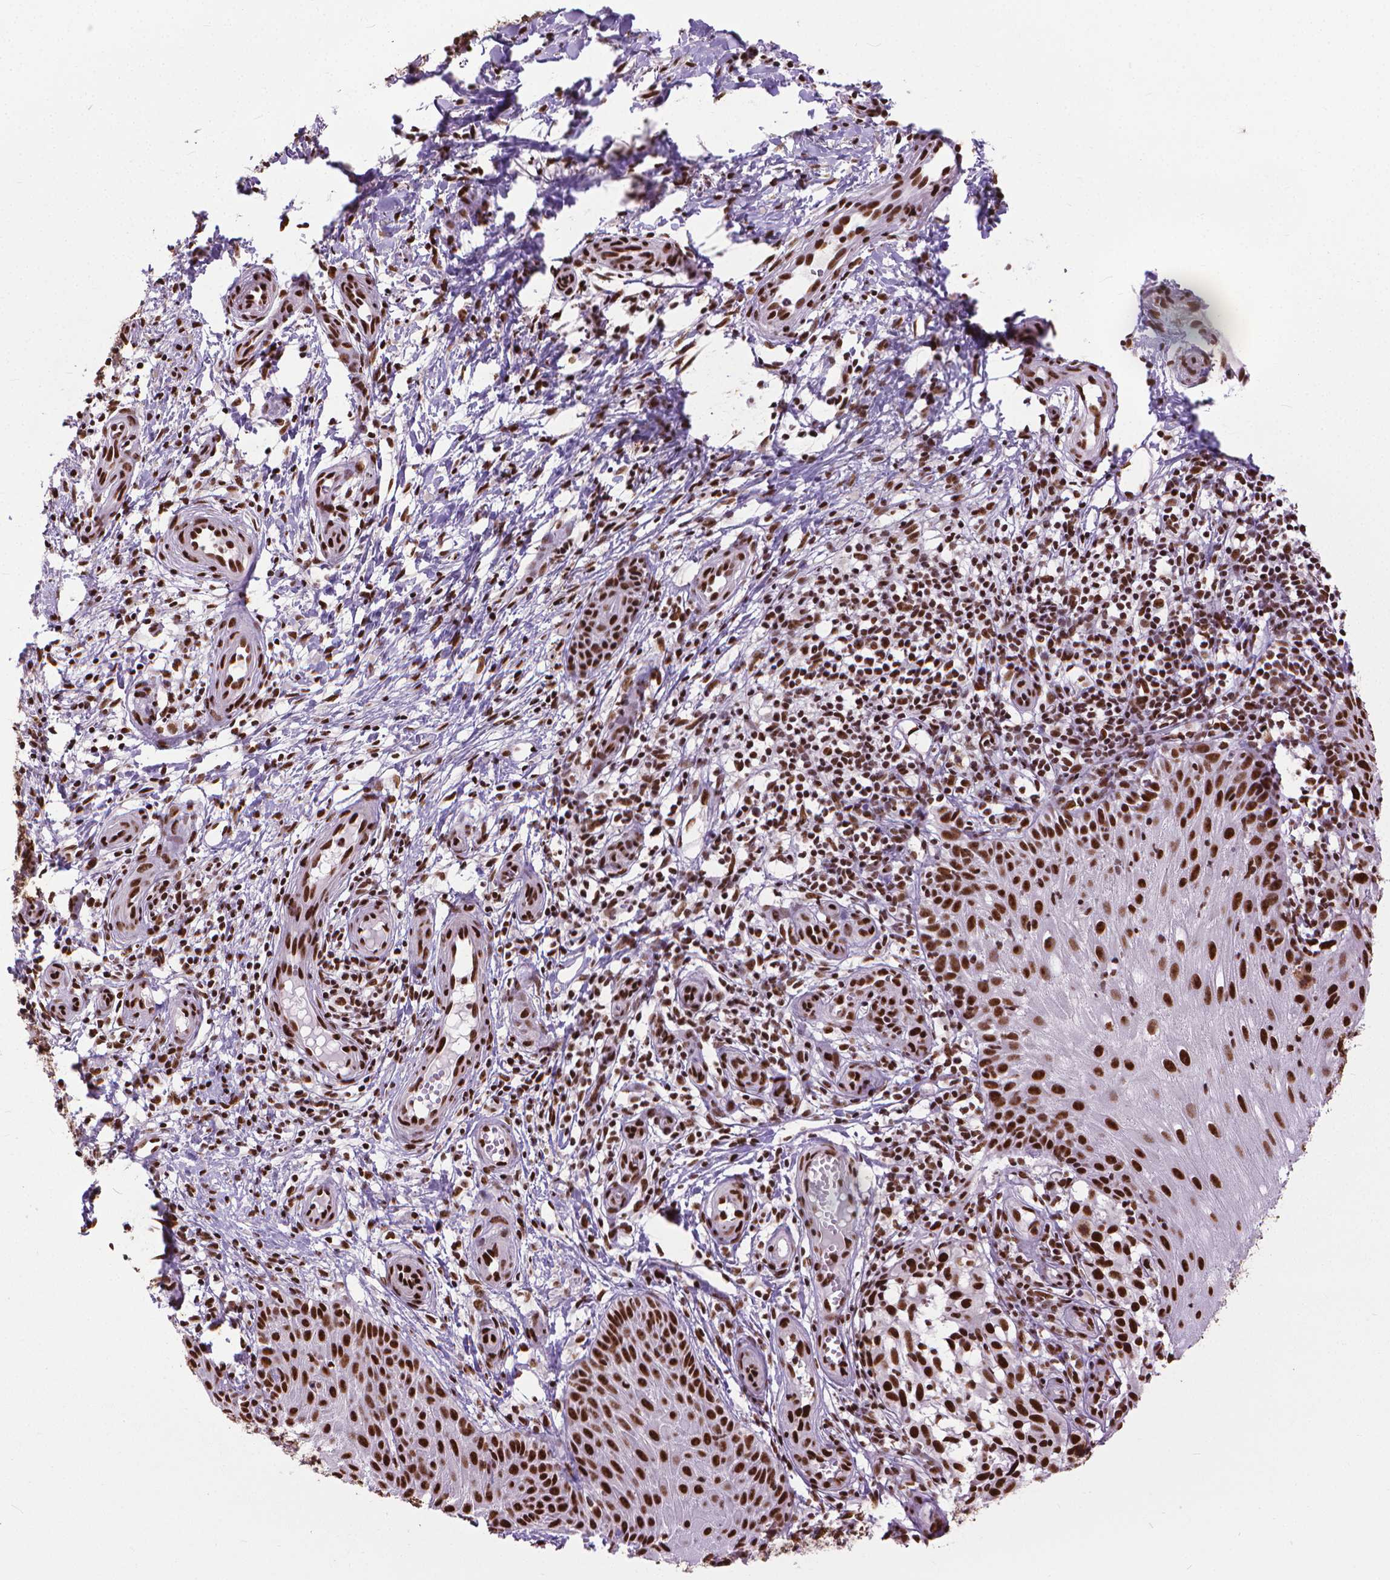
{"staining": {"intensity": "strong", "quantity": ">75%", "location": "nuclear"}, "tissue": "melanoma", "cell_type": "Tumor cells", "image_type": "cancer", "snomed": [{"axis": "morphology", "description": "Malignant melanoma, NOS"}, {"axis": "topography", "description": "Skin"}], "caption": "Protein expression by IHC demonstrates strong nuclear positivity in about >75% of tumor cells in melanoma.", "gene": "AKAP8", "patient": {"sex": "female", "age": 53}}